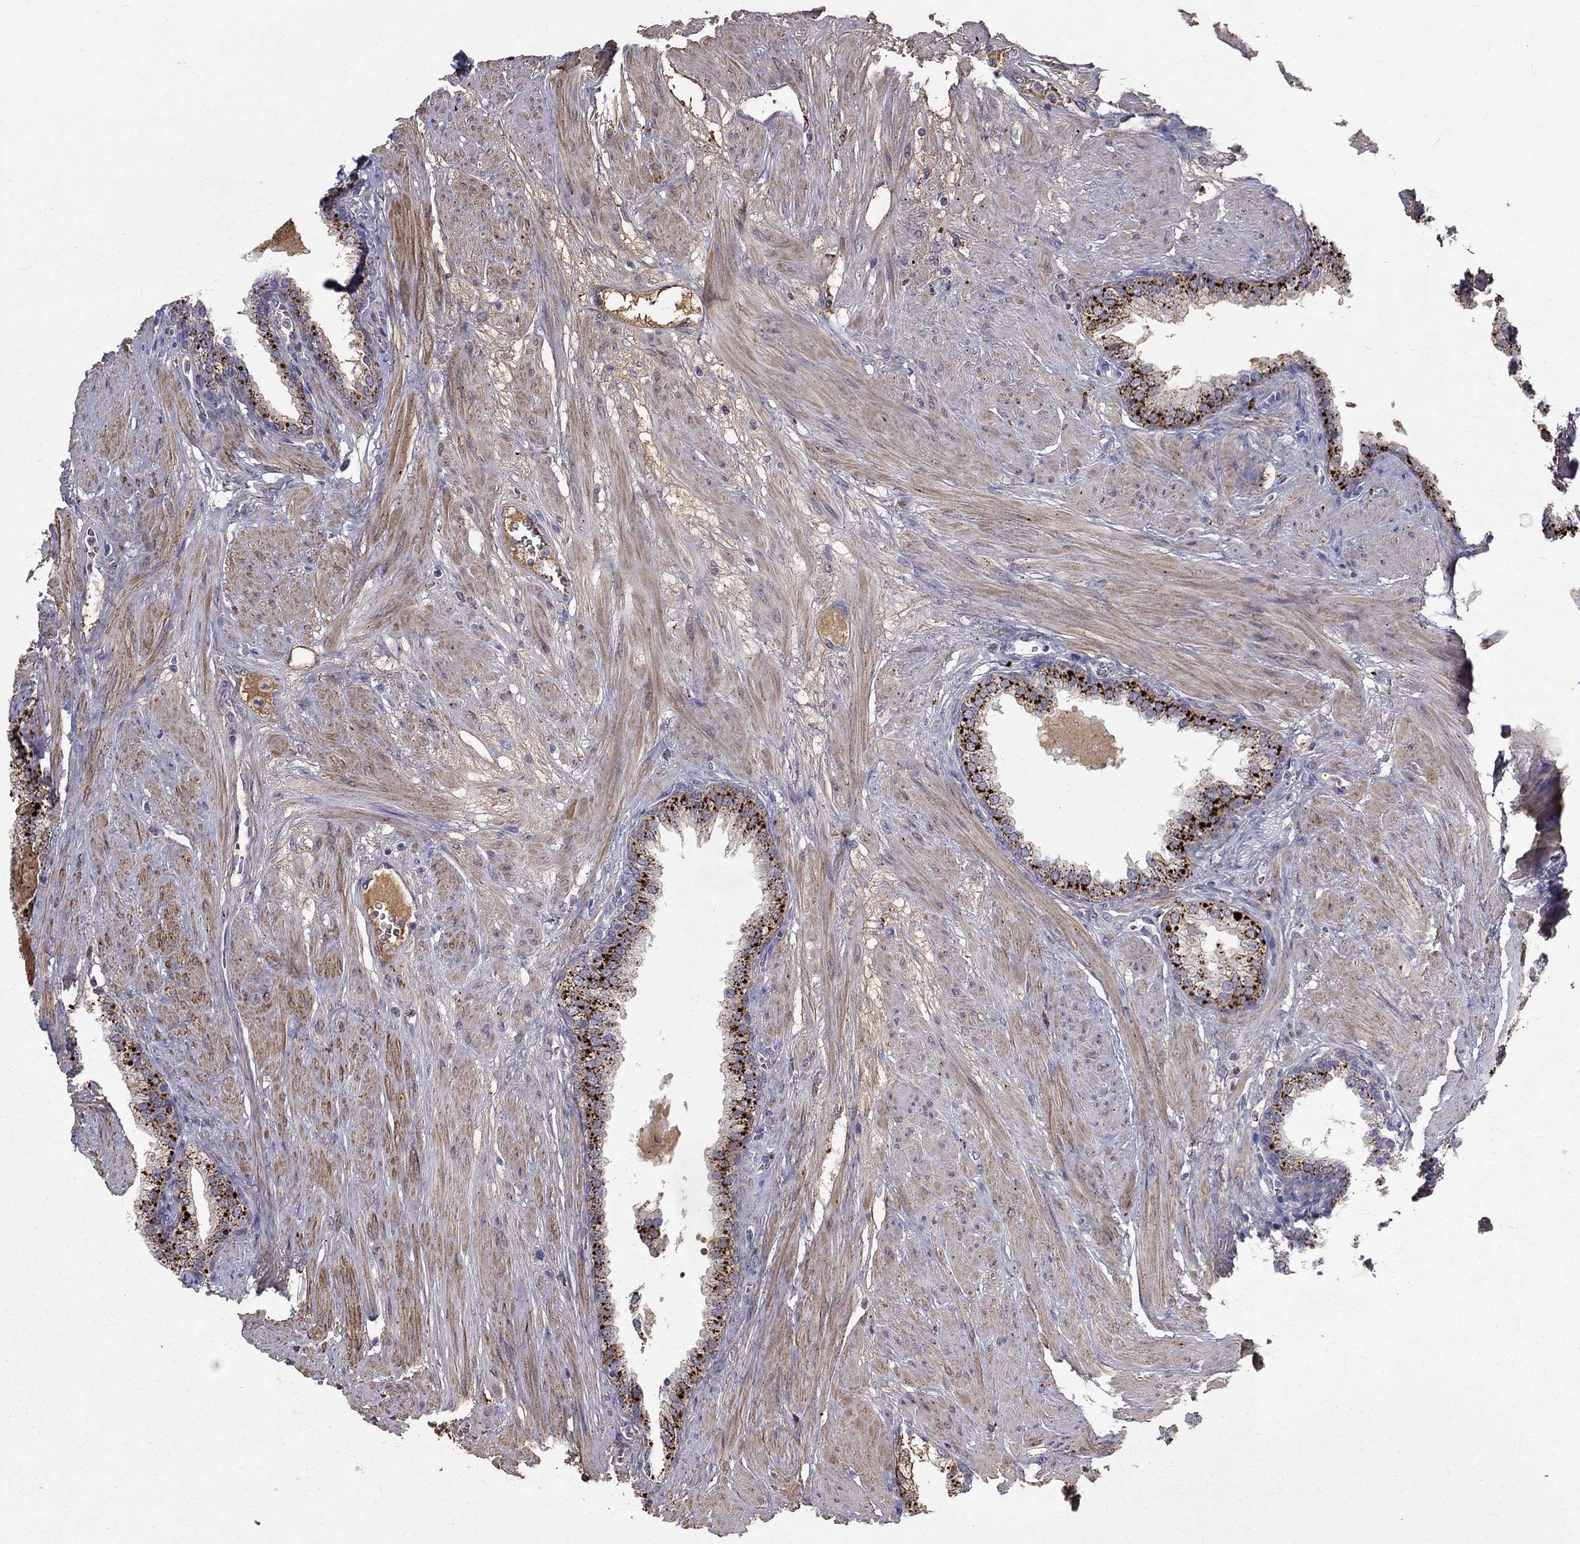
{"staining": {"intensity": "strong", "quantity": "25%-75%", "location": "cytoplasmic/membranous"}, "tissue": "prostate cancer", "cell_type": "Tumor cells", "image_type": "cancer", "snomed": [{"axis": "morphology", "description": "Adenocarcinoma, NOS"}, {"axis": "topography", "description": "Prostate"}], "caption": "Immunohistochemical staining of human prostate adenocarcinoma reveals high levels of strong cytoplasmic/membranous expression in approximately 25%-75% of tumor cells.", "gene": "EPDR1", "patient": {"sex": "male", "age": 69}}